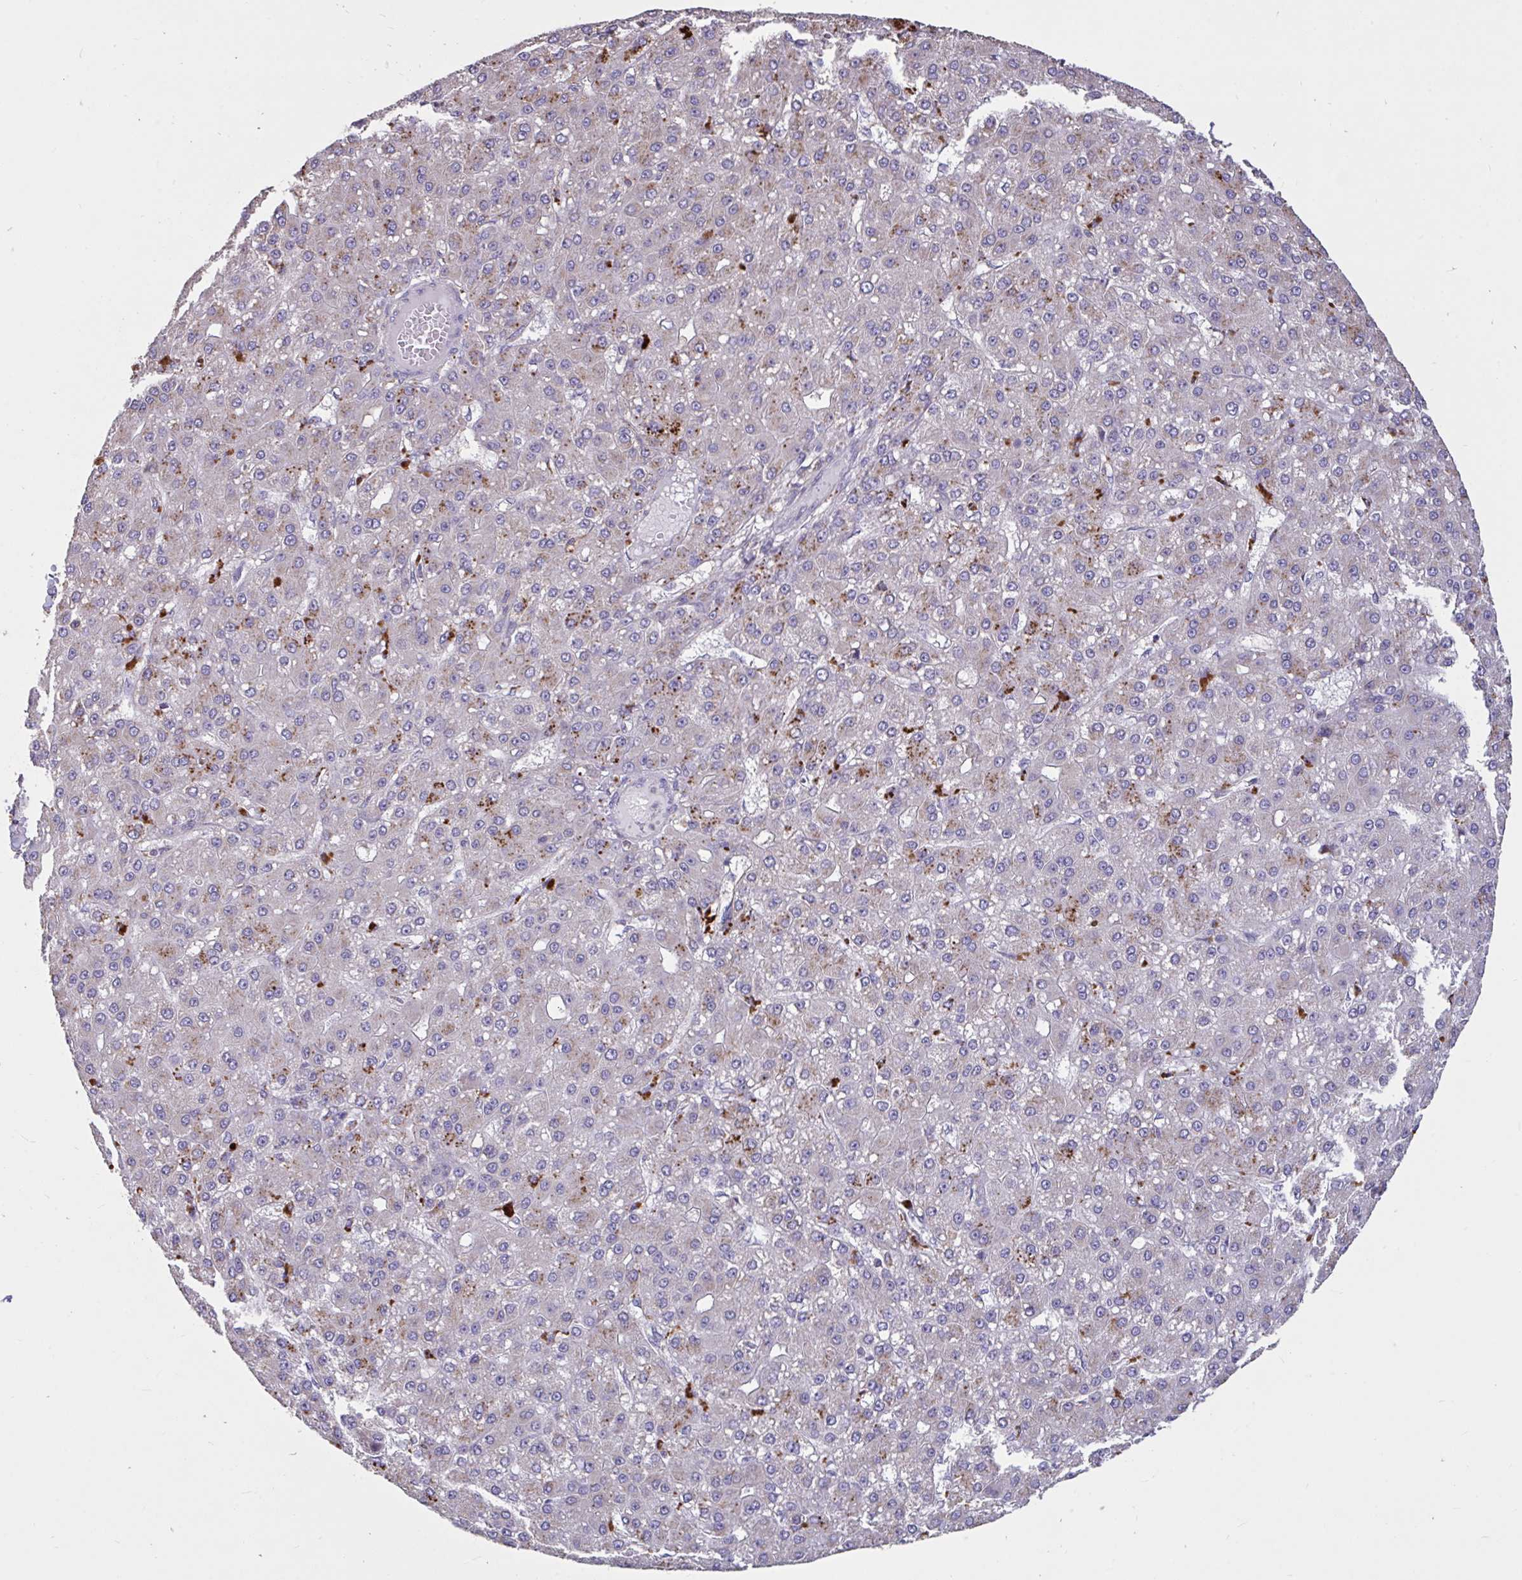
{"staining": {"intensity": "moderate", "quantity": "<25%", "location": "cytoplasmic/membranous"}, "tissue": "liver cancer", "cell_type": "Tumor cells", "image_type": "cancer", "snomed": [{"axis": "morphology", "description": "Carcinoma, Hepatocellular, NOS"}, {"axis": "topography", "description": "Liver"}], "caption": "A low amount of moderate cytoplasmic/membranous positivity is identified in approximately <25% of tumor cells in liver hepatocellular carcinoma tissue.", "gene": "DDX39A", "patient": {"sex": "male", "age": 67}}